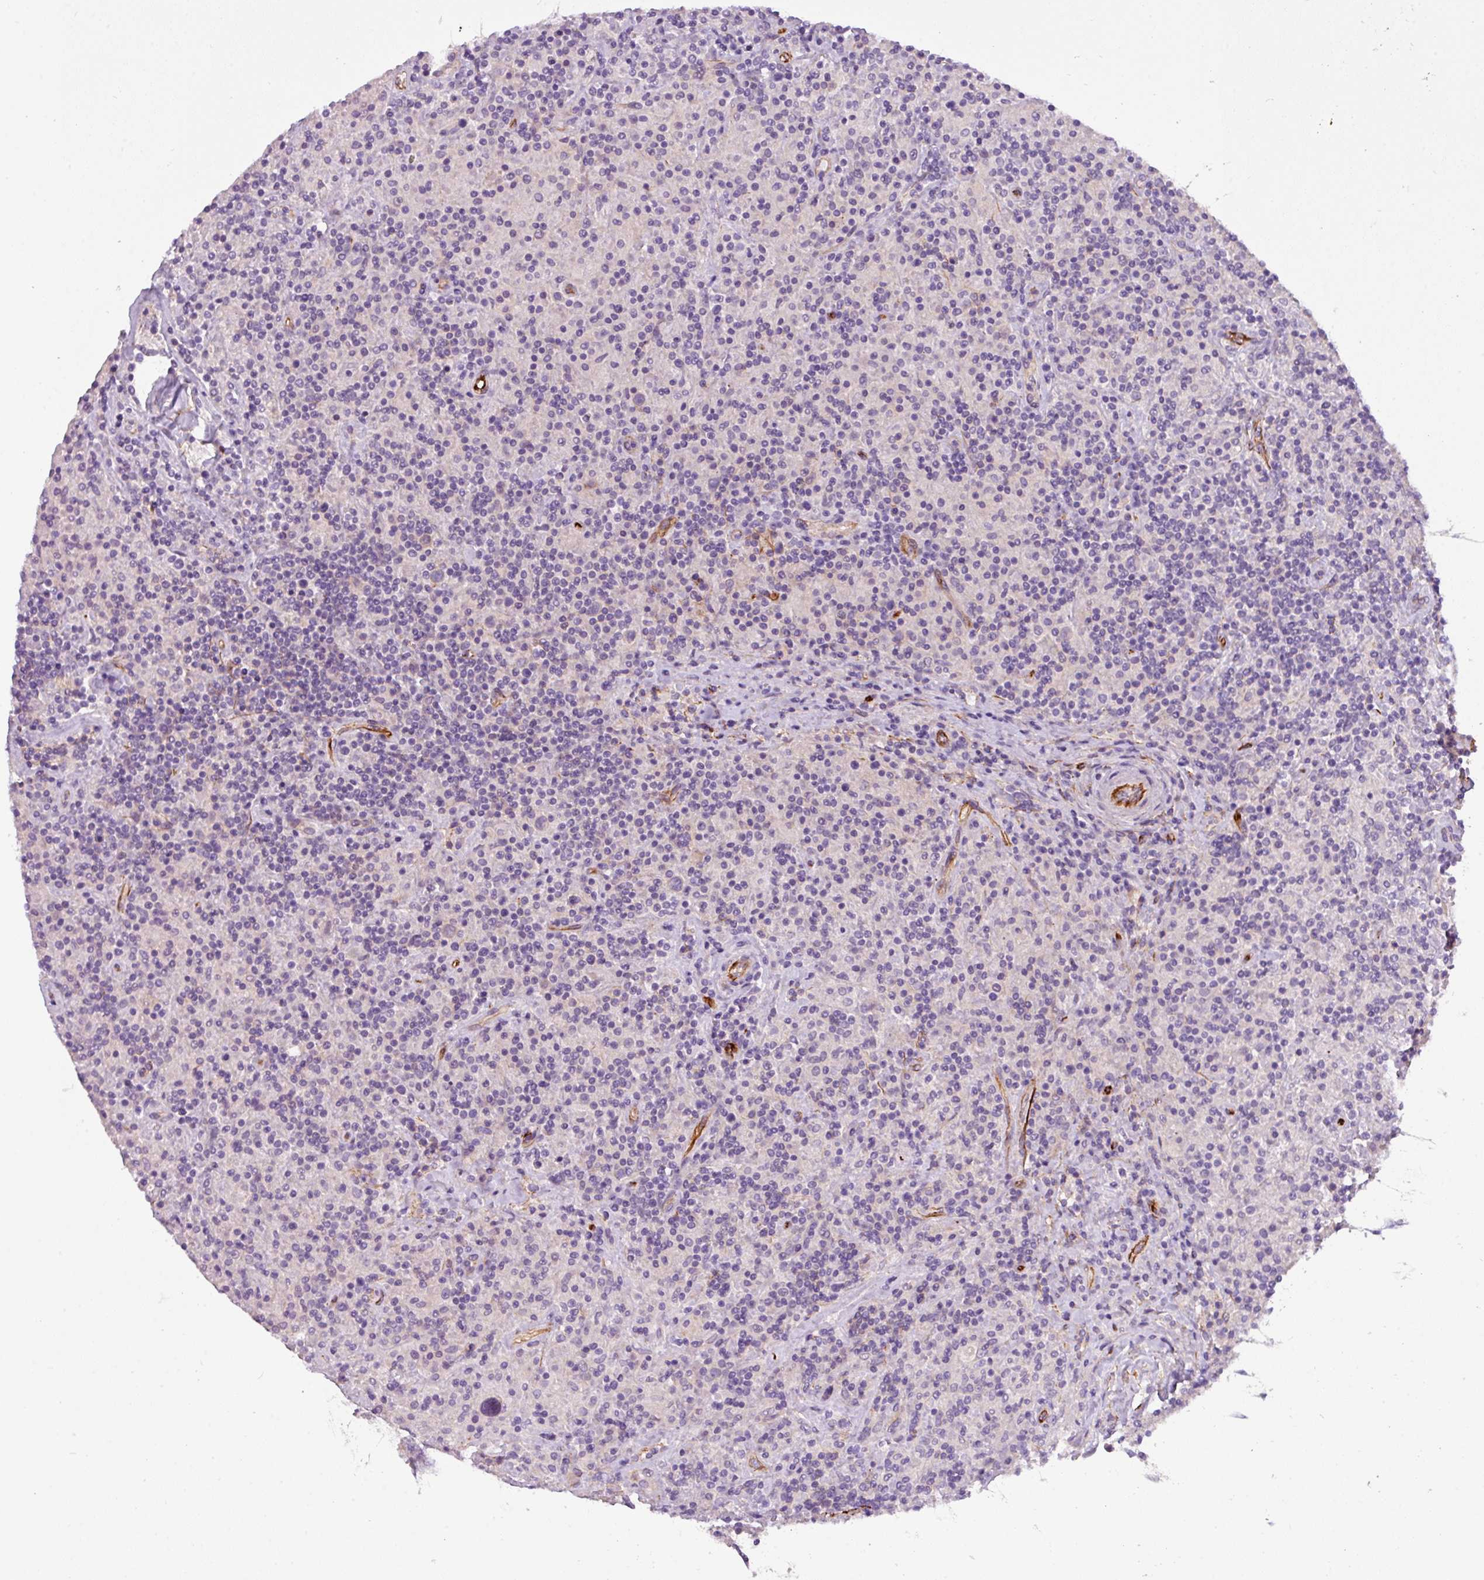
{"staining": {"intensity": "negative", "quantity": "none", "location": "none"}, "tissue": "lymphoma", "cell_type": "Tumor cells", "image_type": "cancer", "snomed": [{"axis": "morphology", "description": "Hodgkin's disease, NOS"}, {"axis": "topography", "description": "Lymph node"}], "caption": "Lymphoma was stained to show a protein in brown. There is no significant positivity in tumor cells.", "gene": "PARD6A", "patient": {"sex": "male", "age": 70}}